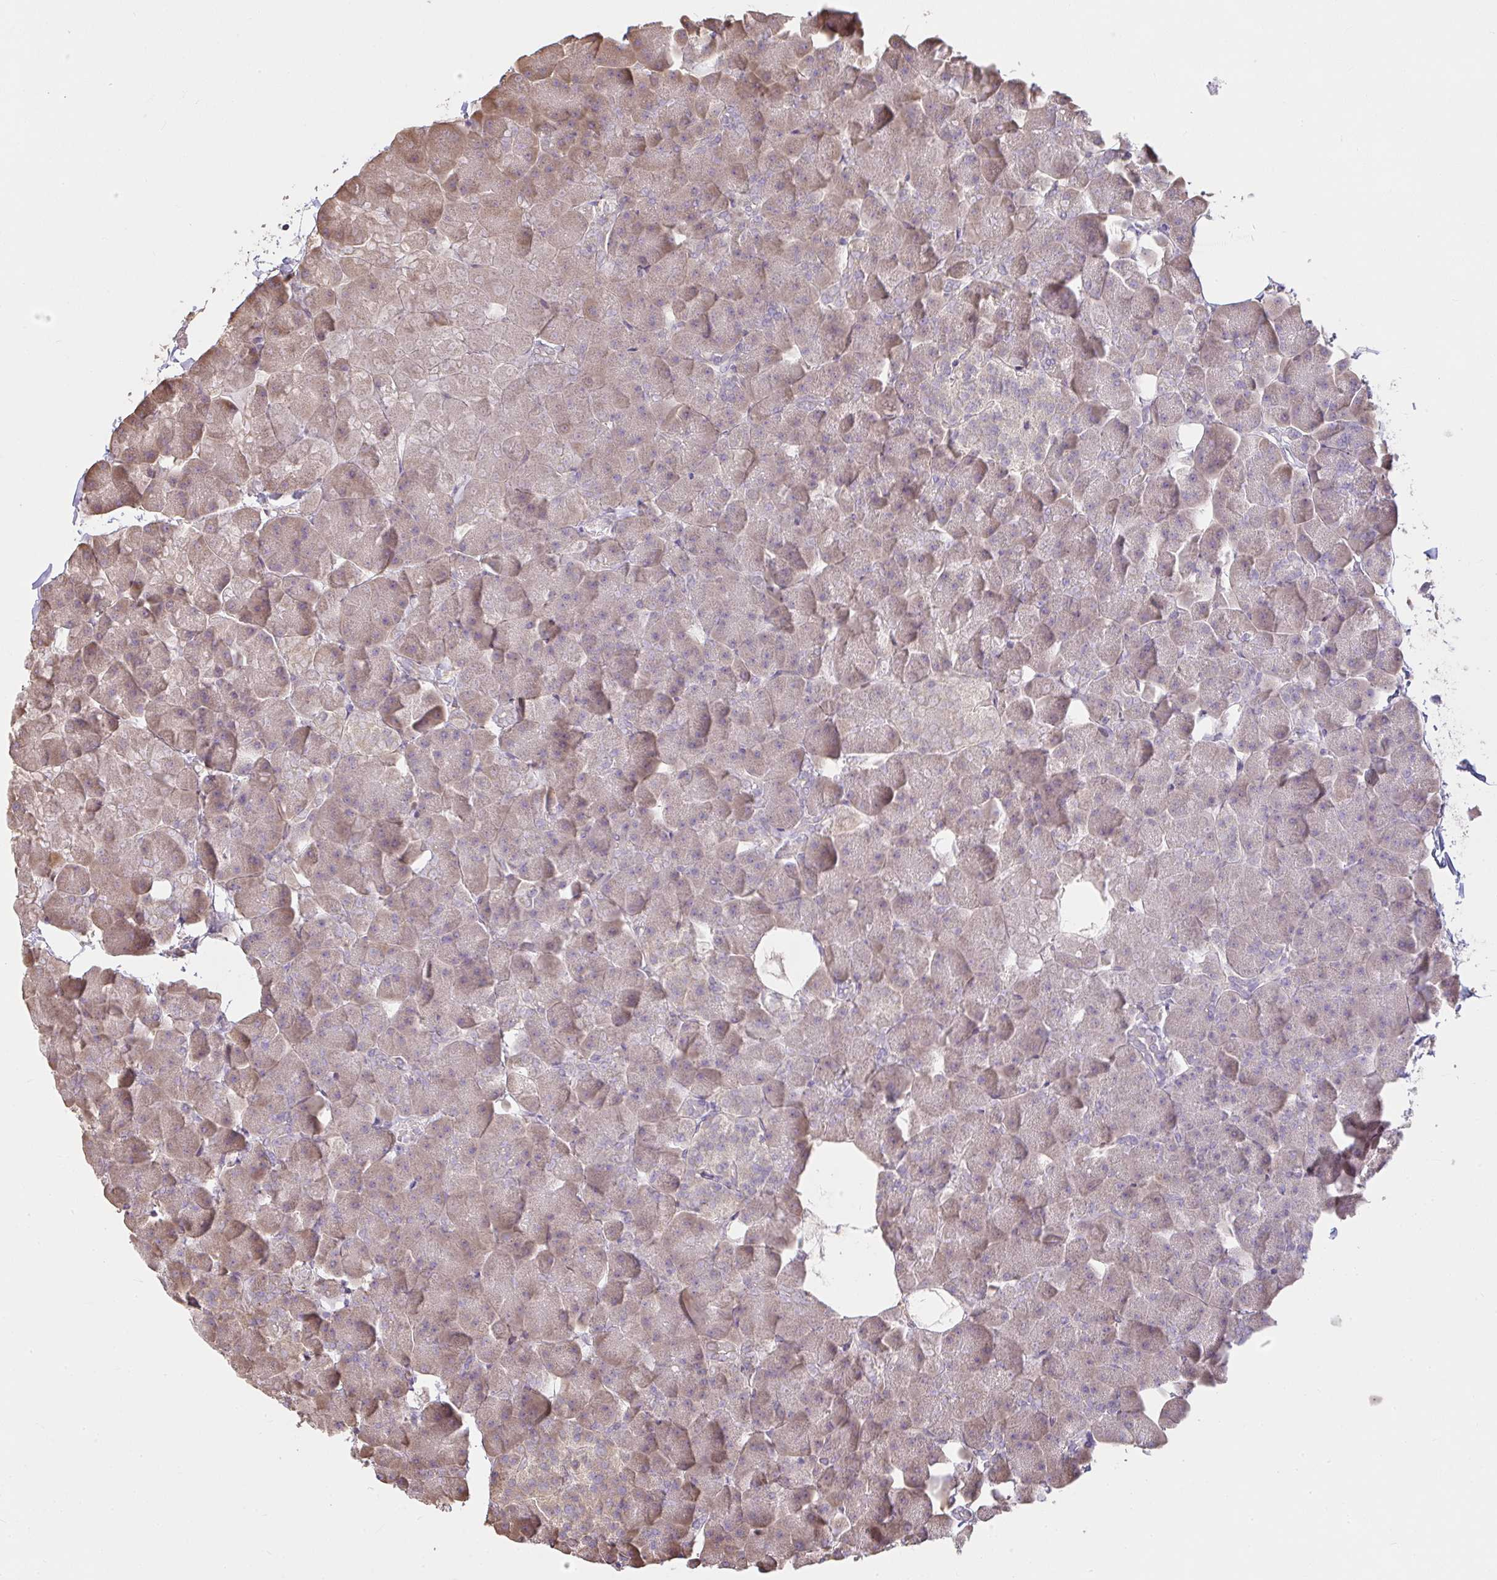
{"staining": {"intensity": "weak", "quantity": ">75%", "location": "cytoplasmic/membranous"}, "tissue": "pancreas", "cell_type": "Exocrine glandular cells", "image_type": "normal", "snomed": [{"axis": "morphology", "description": "Normal tissue, NOS"}, {"axis": "topography", "description": "Pancreas"}], "caption": "Exocrine glandular cells reveal weak cytoplasmic/membranous positivity in about >75% of cells in benign pancreas. (Stains: DAB in brown, nuclei in blue, Microscopy: brightfield microscopy at high magnification).", "gene": "BRINP3", "patient": {"sex": "male", "age": 35}}